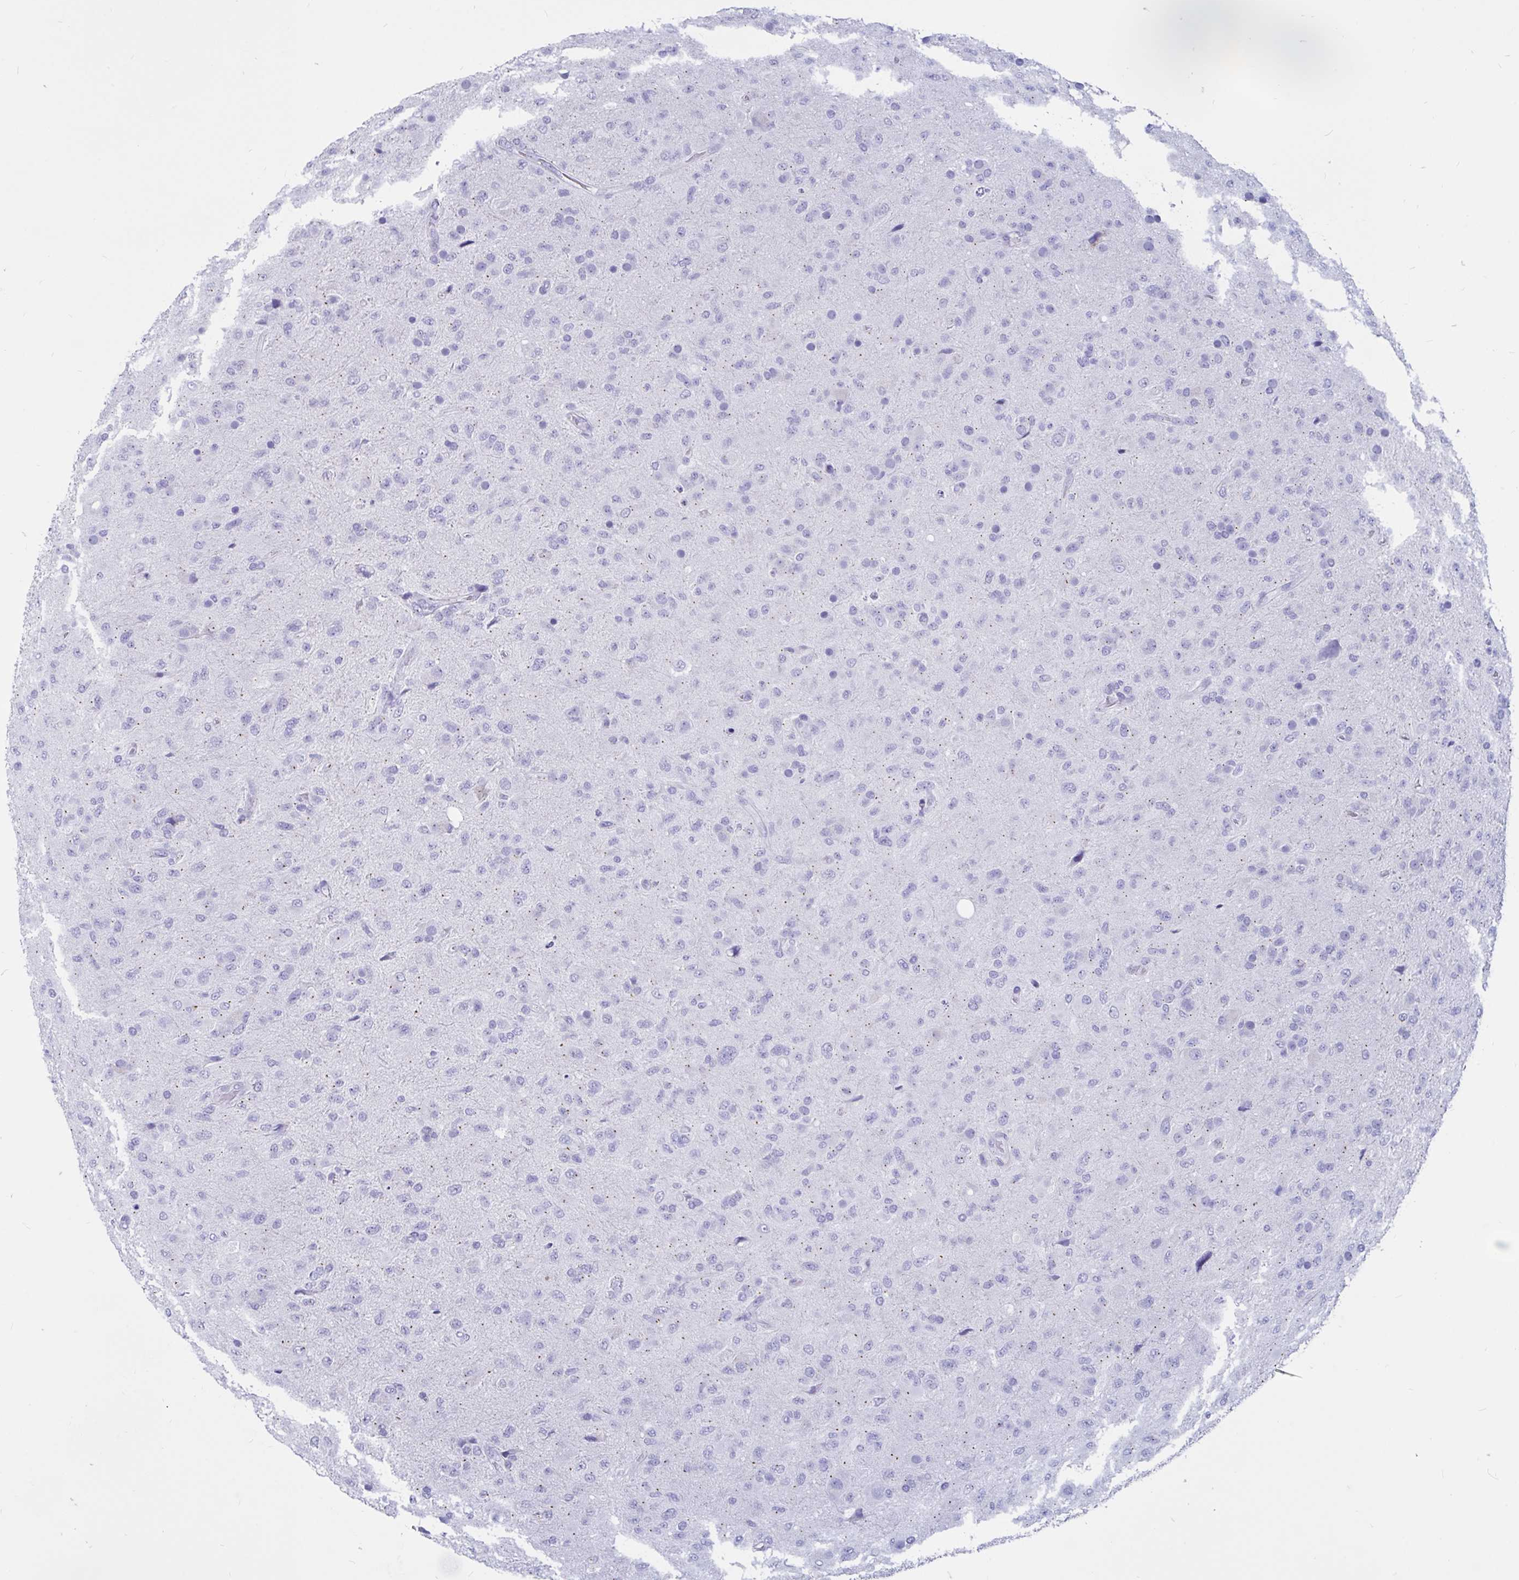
{"staining": {"intensity": "negative", "quantity": "none", "location": "none"}, "tissue": "glioma", "cell_type": "Tumor cells", "image_type": "cancer", "snomed": [{"axis": "morphology", "description": "Glioma, malignant, Low grade"}, {"axis": "topography", "description": "Brain"}], "caption": "IHC histopathology image of human glioma stained for a protein (brown), which reveals no staining in tumor cells.", "gene": "RNASE3", "patient": {"sex": "male", "age": 65}}